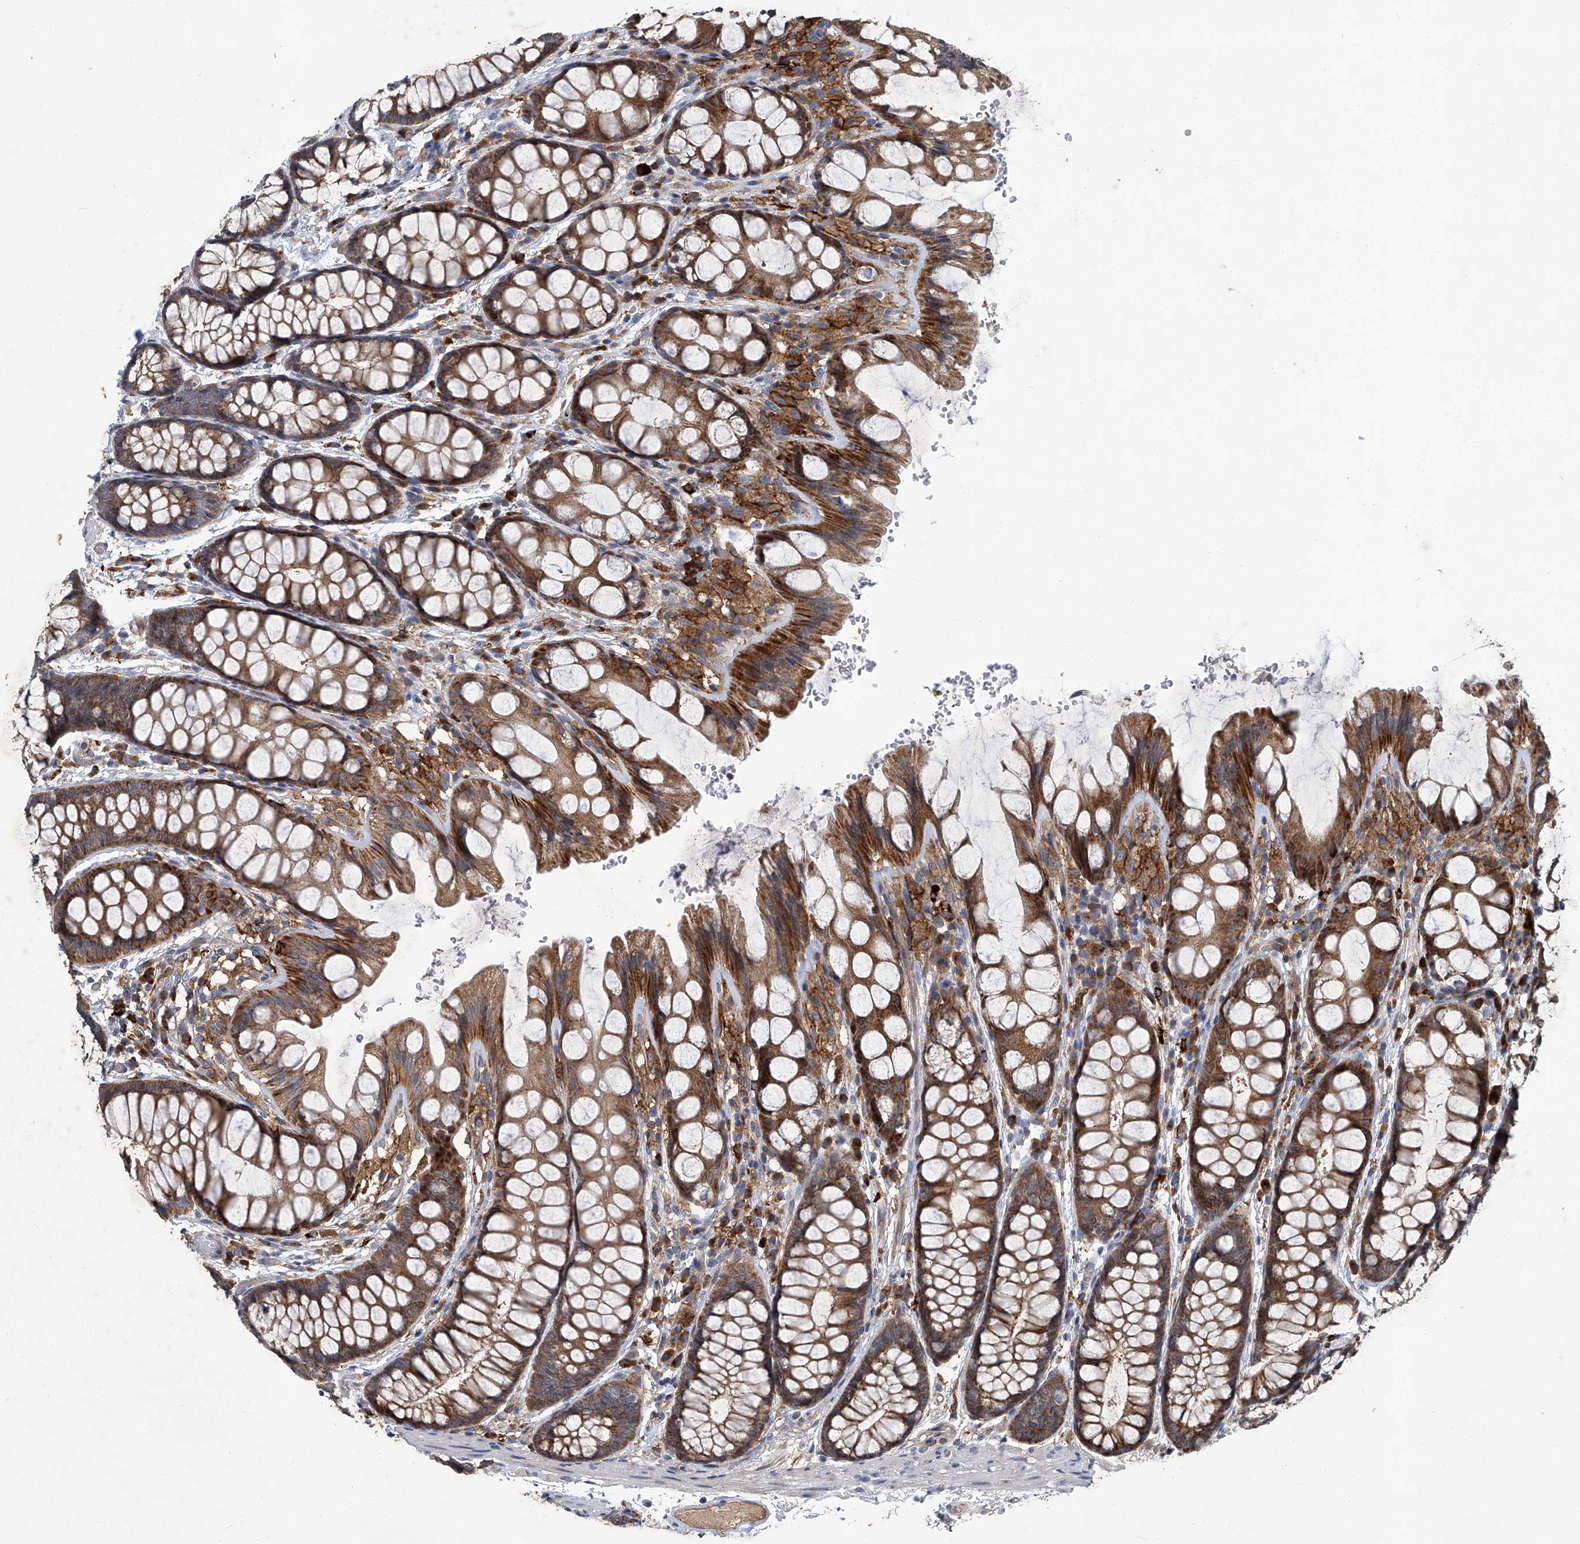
{"staining": {"intensity": "moderate", "quantity": ">75%", "location": "cytoplasmic/membranous"}, "tissue": "colon", "cell_type": "Endothelial cells", "image_type": "normal", "snomed": [{"axis": "morphology", "description": "Normal tissue, NOS"}, {"axis": "topography", "description": "Colon"}], "caption": "A photomicrograph showing moderate cytoplasmic/membranous staining in approximately >75% of endothelial cells in unremarkable colon, as visualized by brown immunohistochemical staining.", "gene": "FAM167A", "patient": {"sex": "male", "age": 47}}